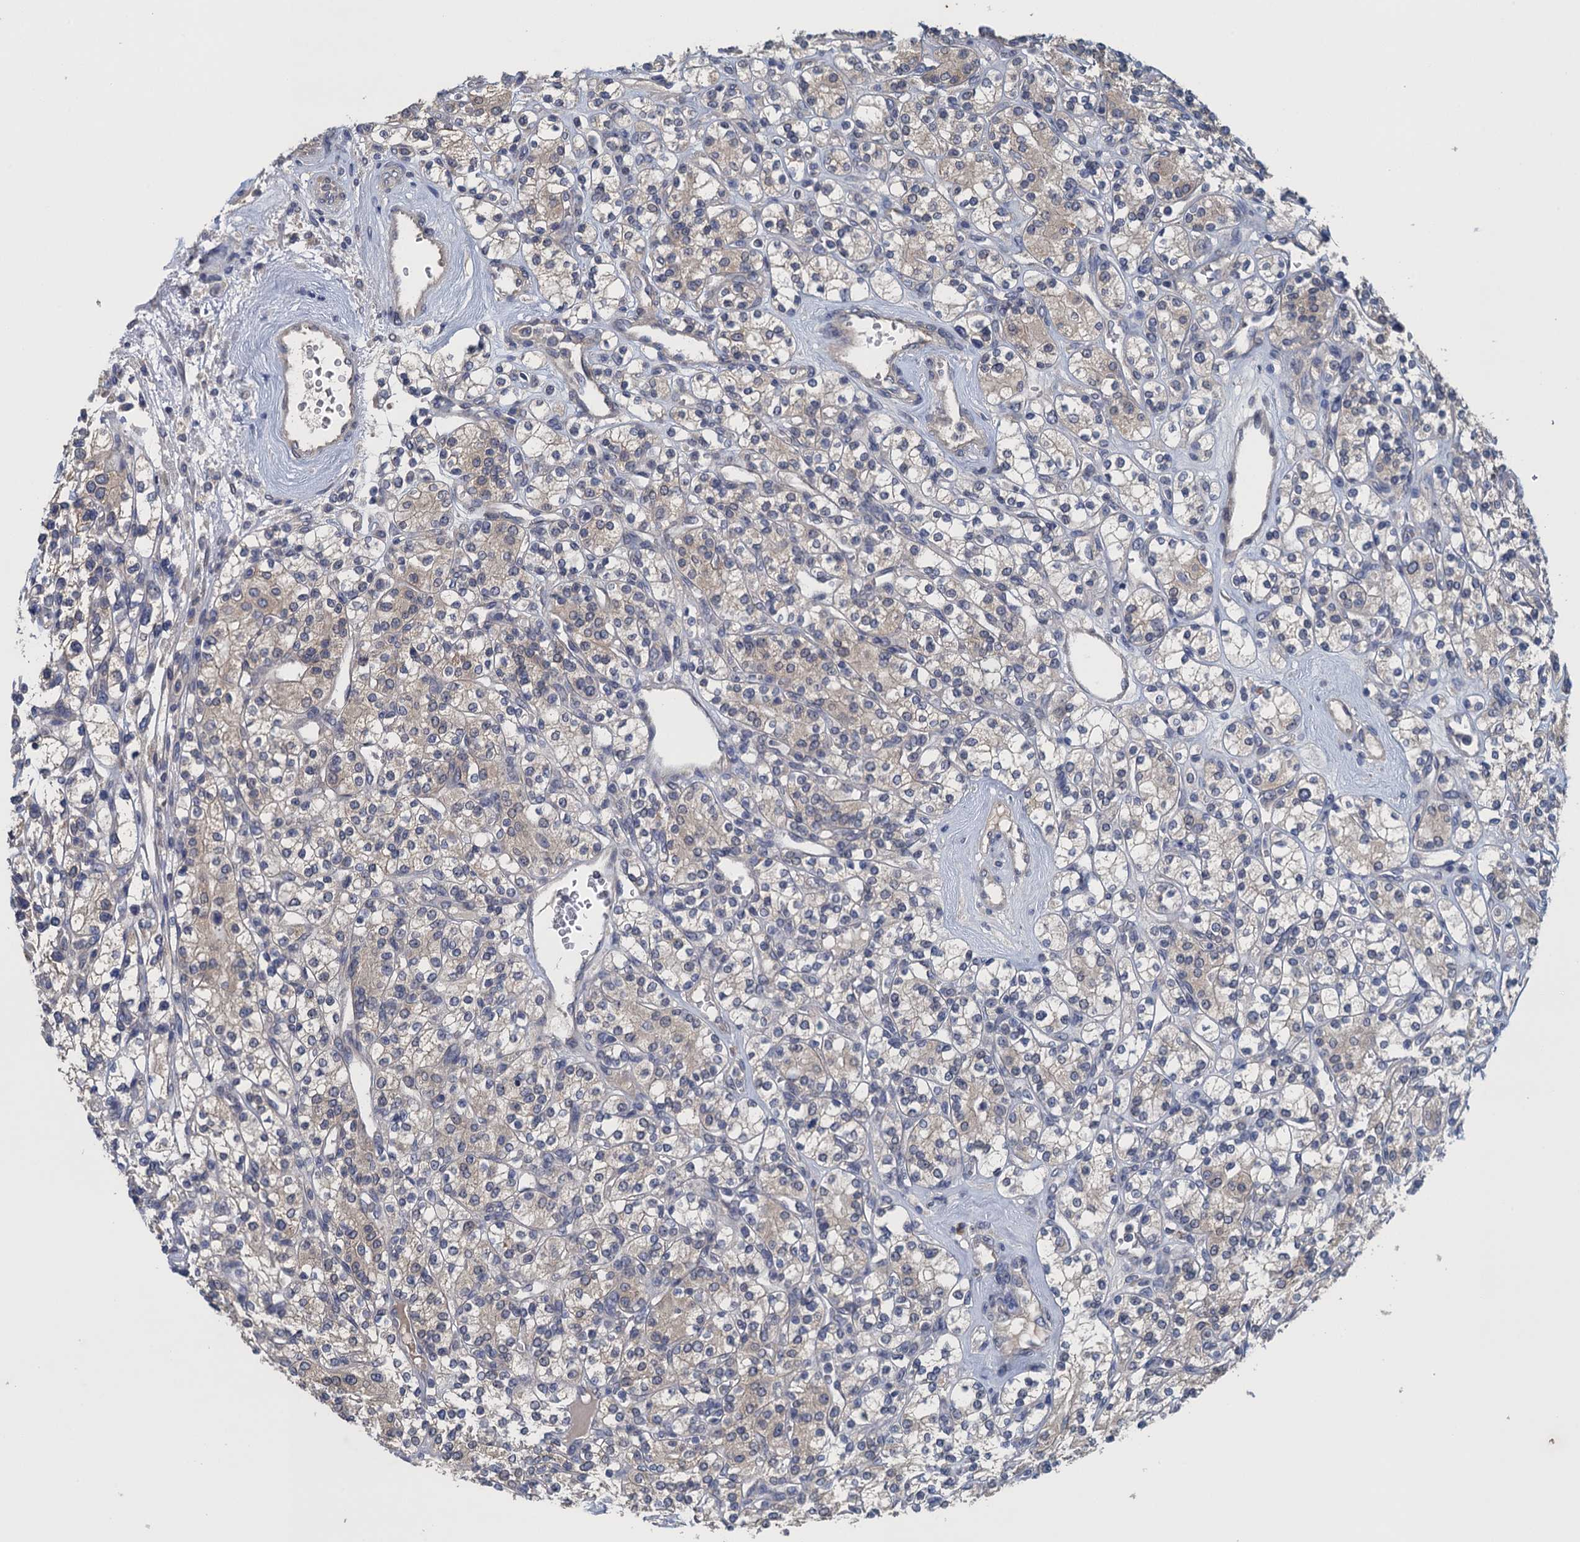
{"staining": {"intensity": "weak", "quantity": "25%-75%", "location": "cytoplasmic/membranous"}, "tissue": "renal cancer", "cell_type": "Tumor cells", "image_type": "cancer", "snomed": [{"axis": "morphology", "description": "Adenocarcinoma, NOS"}, {"axis": "topography", "description": "Kidney"}], "caption": "Immunohistochemical staining of renal cancer (adenocarcinoma) exhibits low levels of weak cytoplasmic/membranous positivity in approximately 25%-75% of tumor cells.", "gene": "CTU2", "patient": {"sex": "male", "age": 77}}